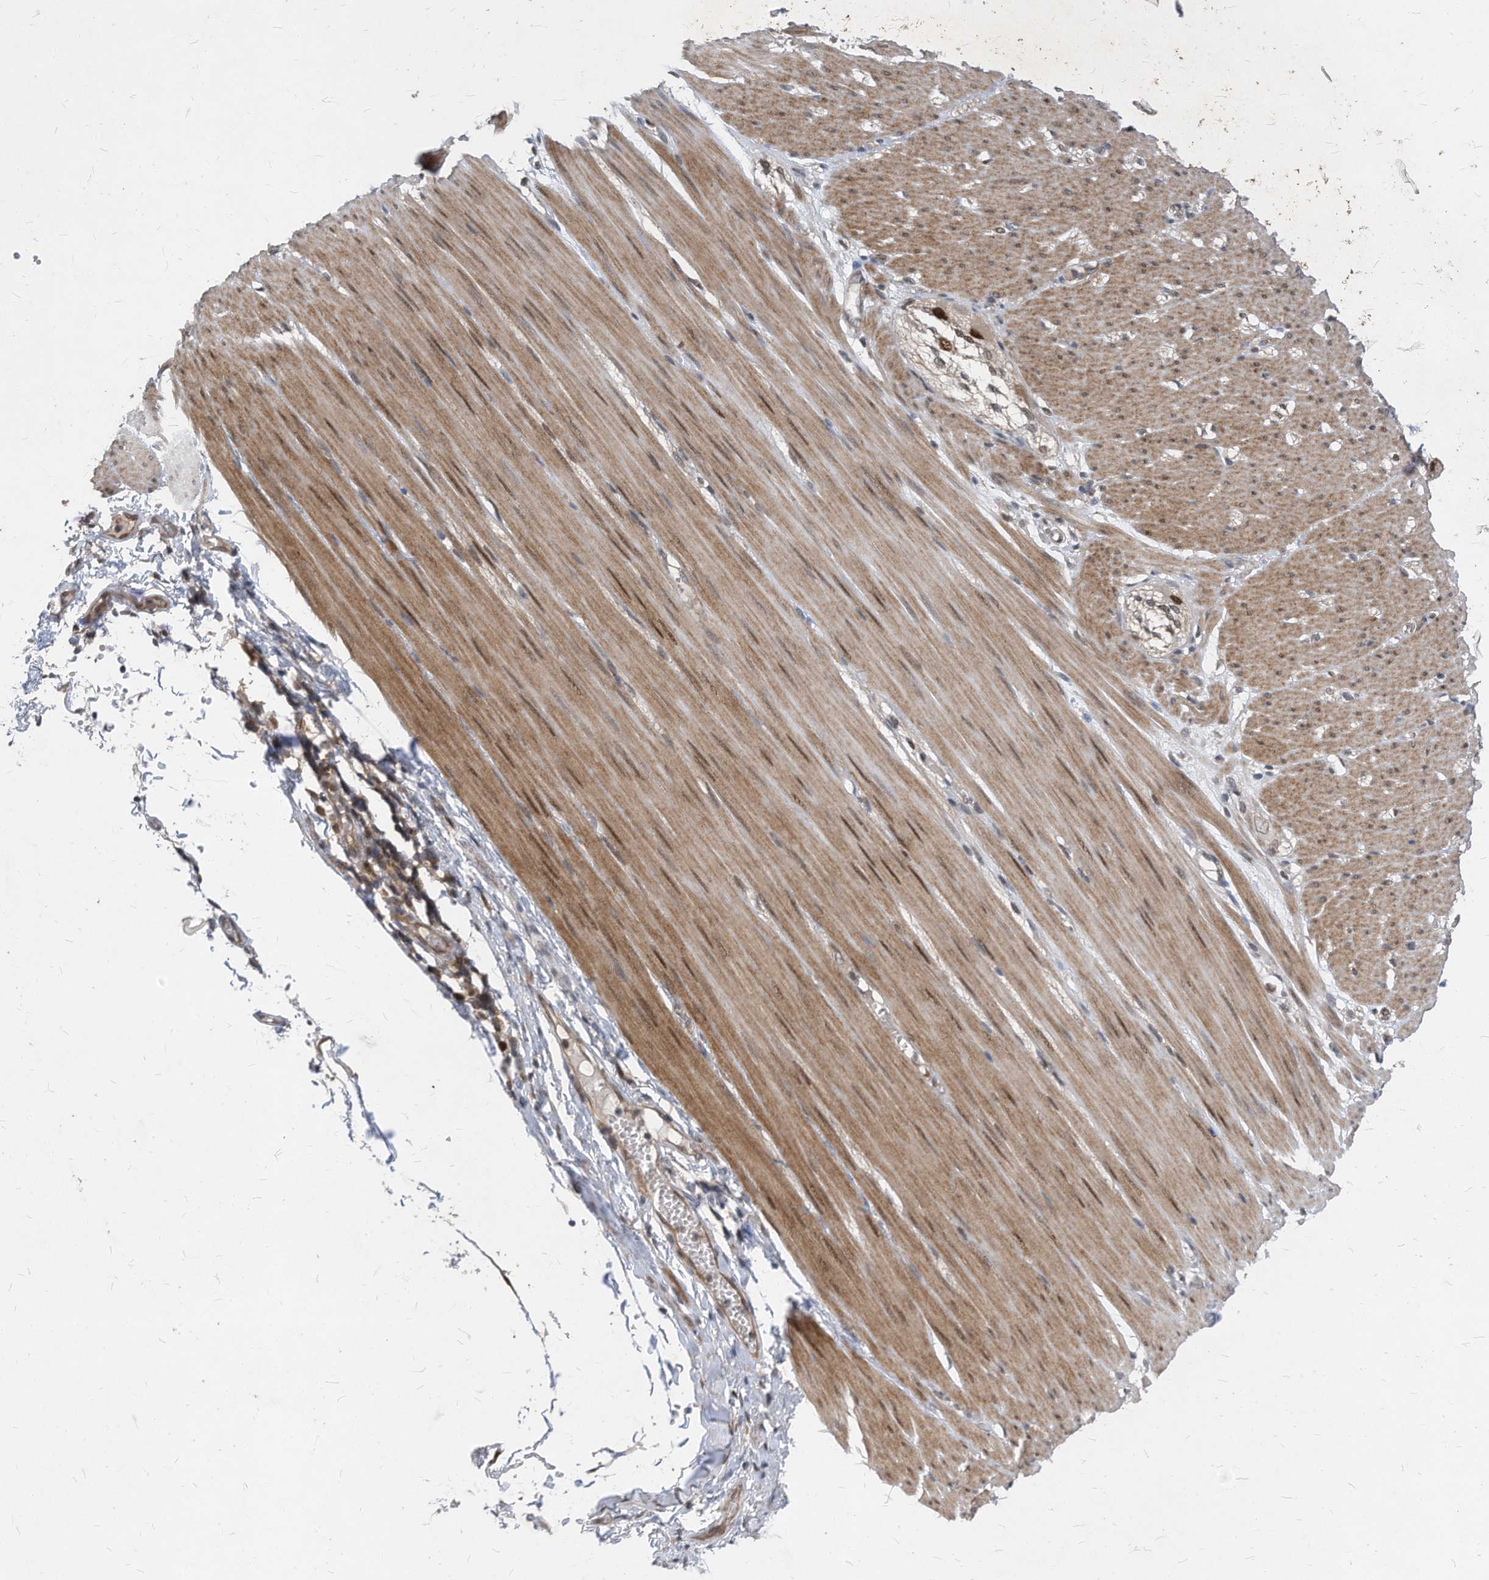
{"staining": {"intensity": "moderate", "quantity": ">75%", "location": "cytoplasmic/membranous,nuclear"}, "tissue": "smooth muscle", "cell_type": "Smooth muscle cells", "image_type": "normal", "snomed": [{"axis": "morphology", "description": "Normal tissue, NOS"}, {"axis": "morphology", "description": "Adenocarcinoma, NOS"}, {"axis": "topography", "description": "Colon"}, {"axis": "topography", "description": "Peripheral nerve tissue"}], "caption": "Immunohistochemistry (IHC) staining of benign smooth muscle, which displays medium levels of moderate cytoplasmic/membranous,nuclear staining in approximately >75% of smooth muscle cells indicating moderate cytoplasmic/membranous,nuclear protein staining. The staining was performed using DAB (brown) for protein detection and nuclei were counterstained in hematoxylin (blue).", "gene": "KPNB1", "patient": {"sex": "male", "age": 14}}